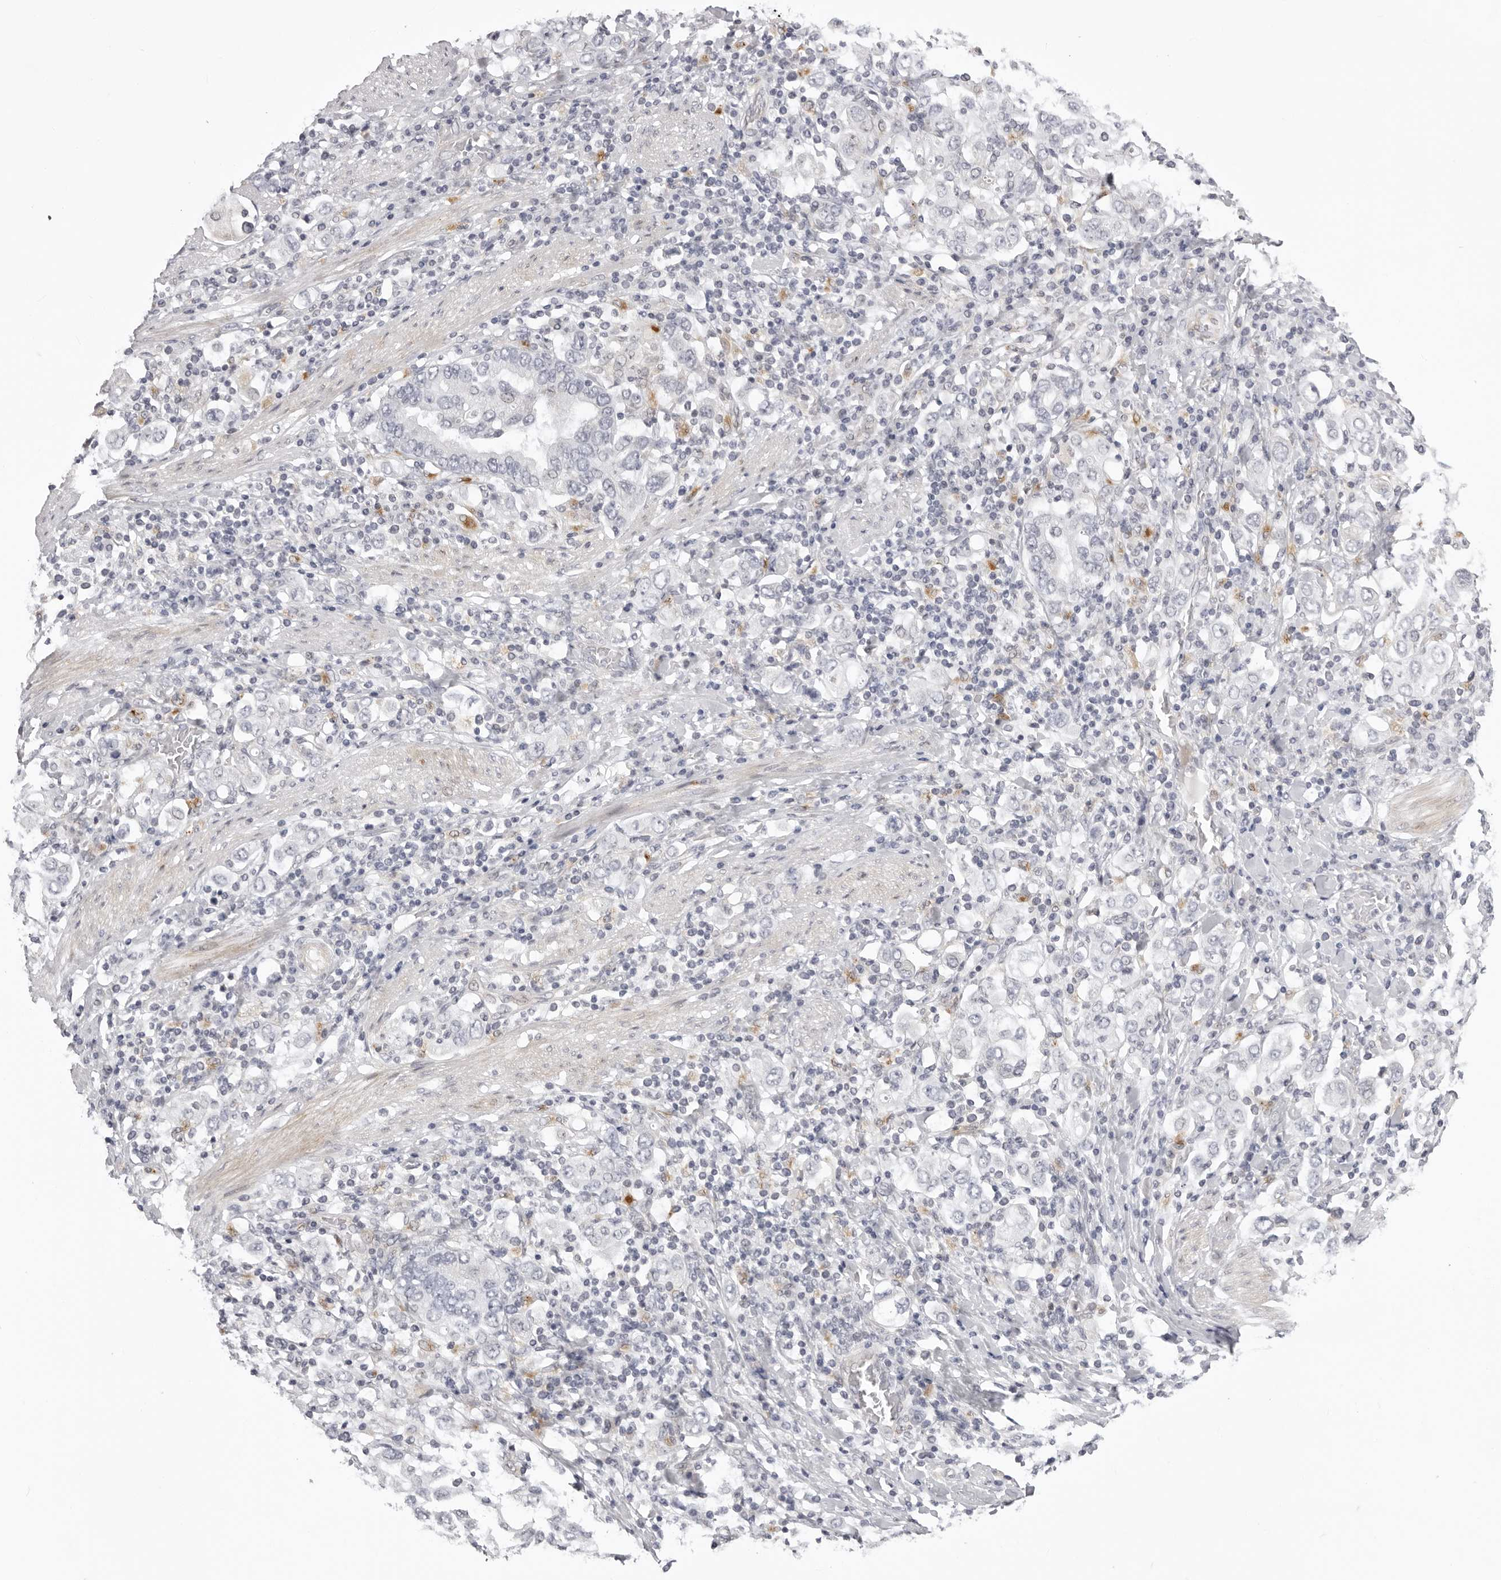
{"staining": {"intensity": "negative", "quantity": "none", "location": "none"}, "tissue": "stomach cancer", "cell_type": "Tumor cells", "image_type": "cancer", "snomed": [{"axis": "morphology", "description": "Adenocarcinoma, NOS"}, {"axis": "topography", "description": "Stomach, upper"}], "caption": "Tumor cells show no significant expression in stomach adenocarcinoma.", "gene": "SUGCT", "patient": {"sex": "male", "age": 62}}